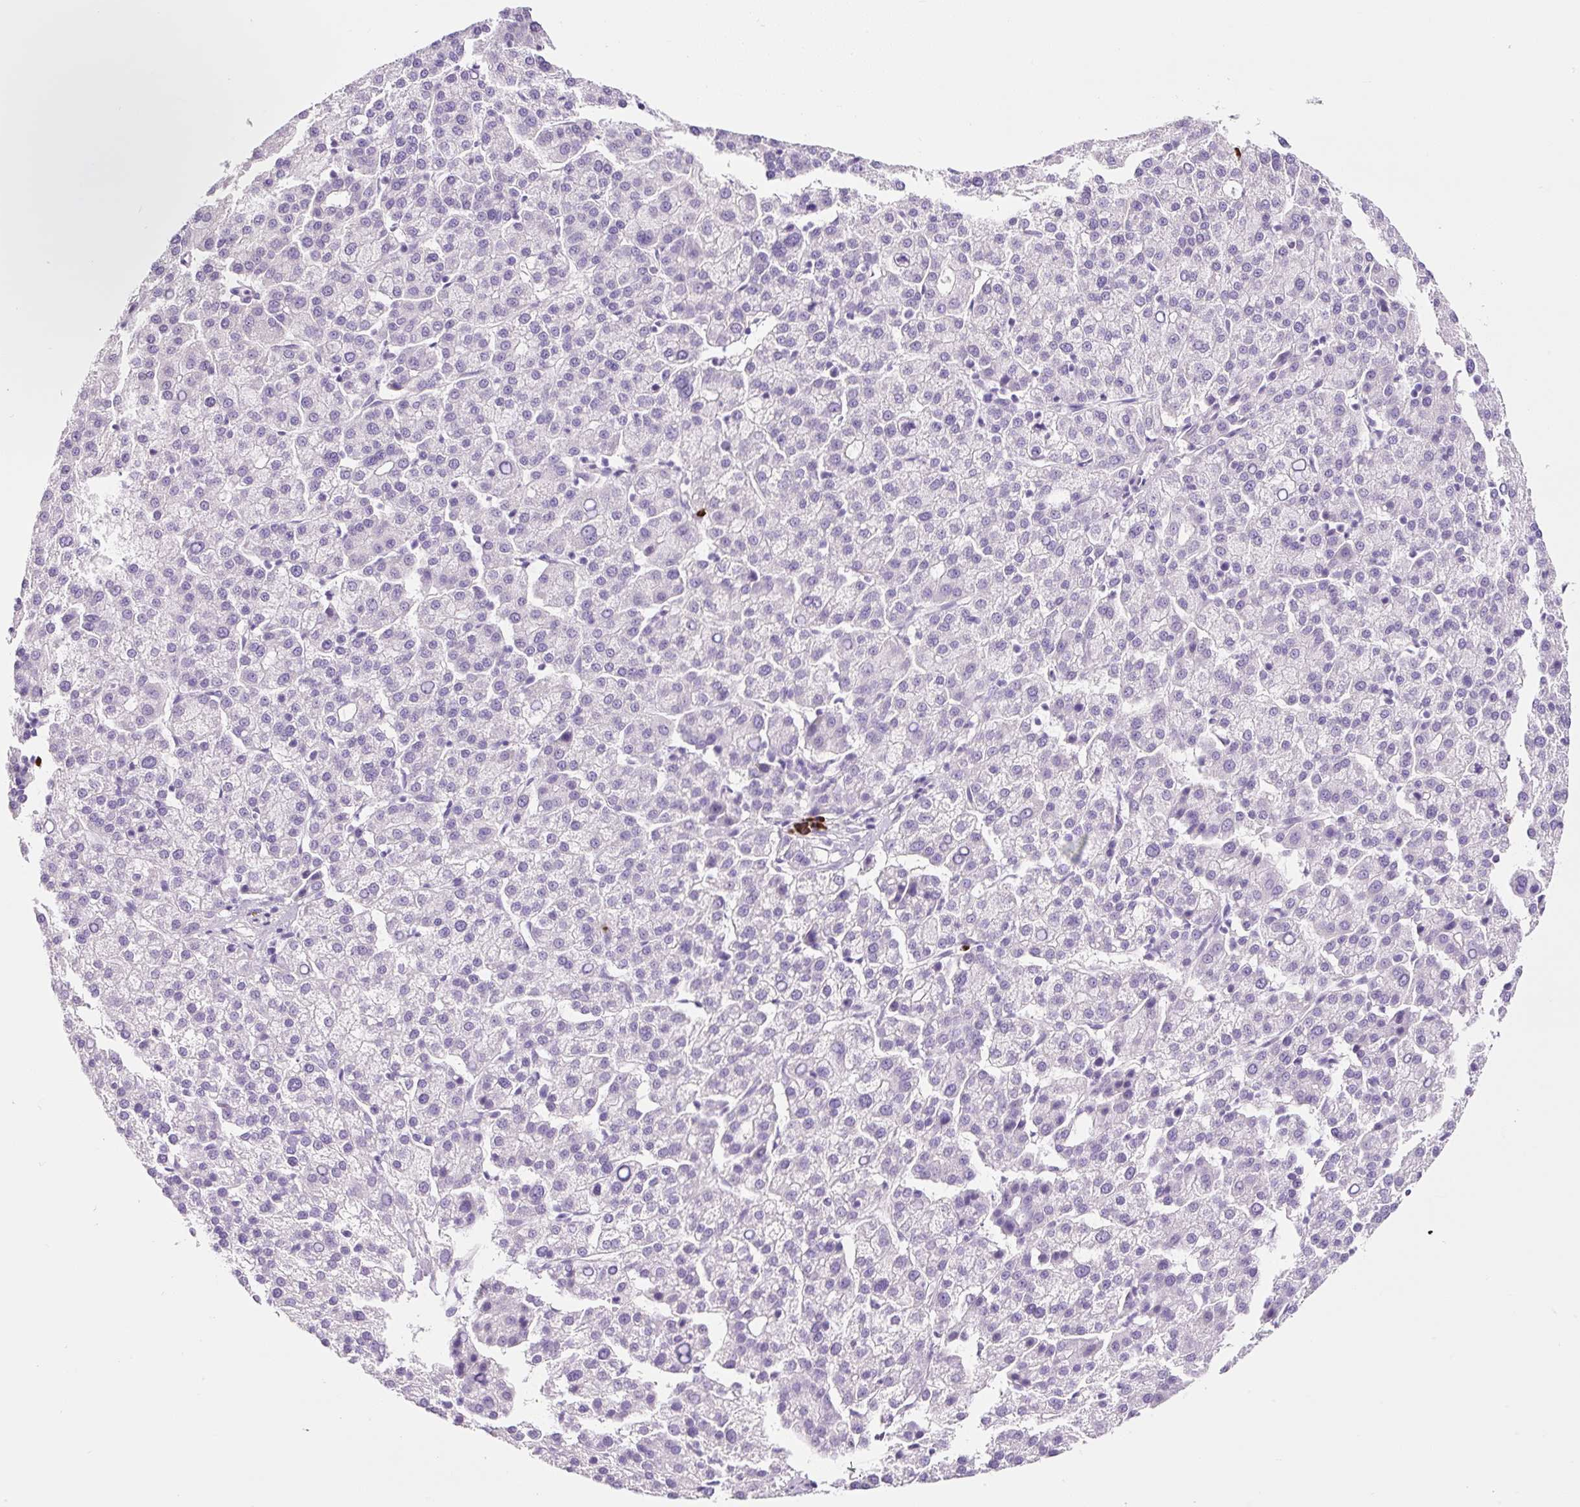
{"staining": {"intensity": "negative", "quantity": "none", "location": "none"}, "tissue": "liver cancer", "cell_type": "Tumor cells", "image_type": "cancer", "snomed": [{"axis": "morphology", "description": "Carcinoma, Hepatocellular, NOS"}, {"axis": "topography", "description": "Liver"}], "caption": "This is an immunohistochemistry micrograph of liver hepatocellular carcinoma. There is no staining in tumor cells.", "gene": "RNF212B", "patient": {"sex": "female", "age": 58}}